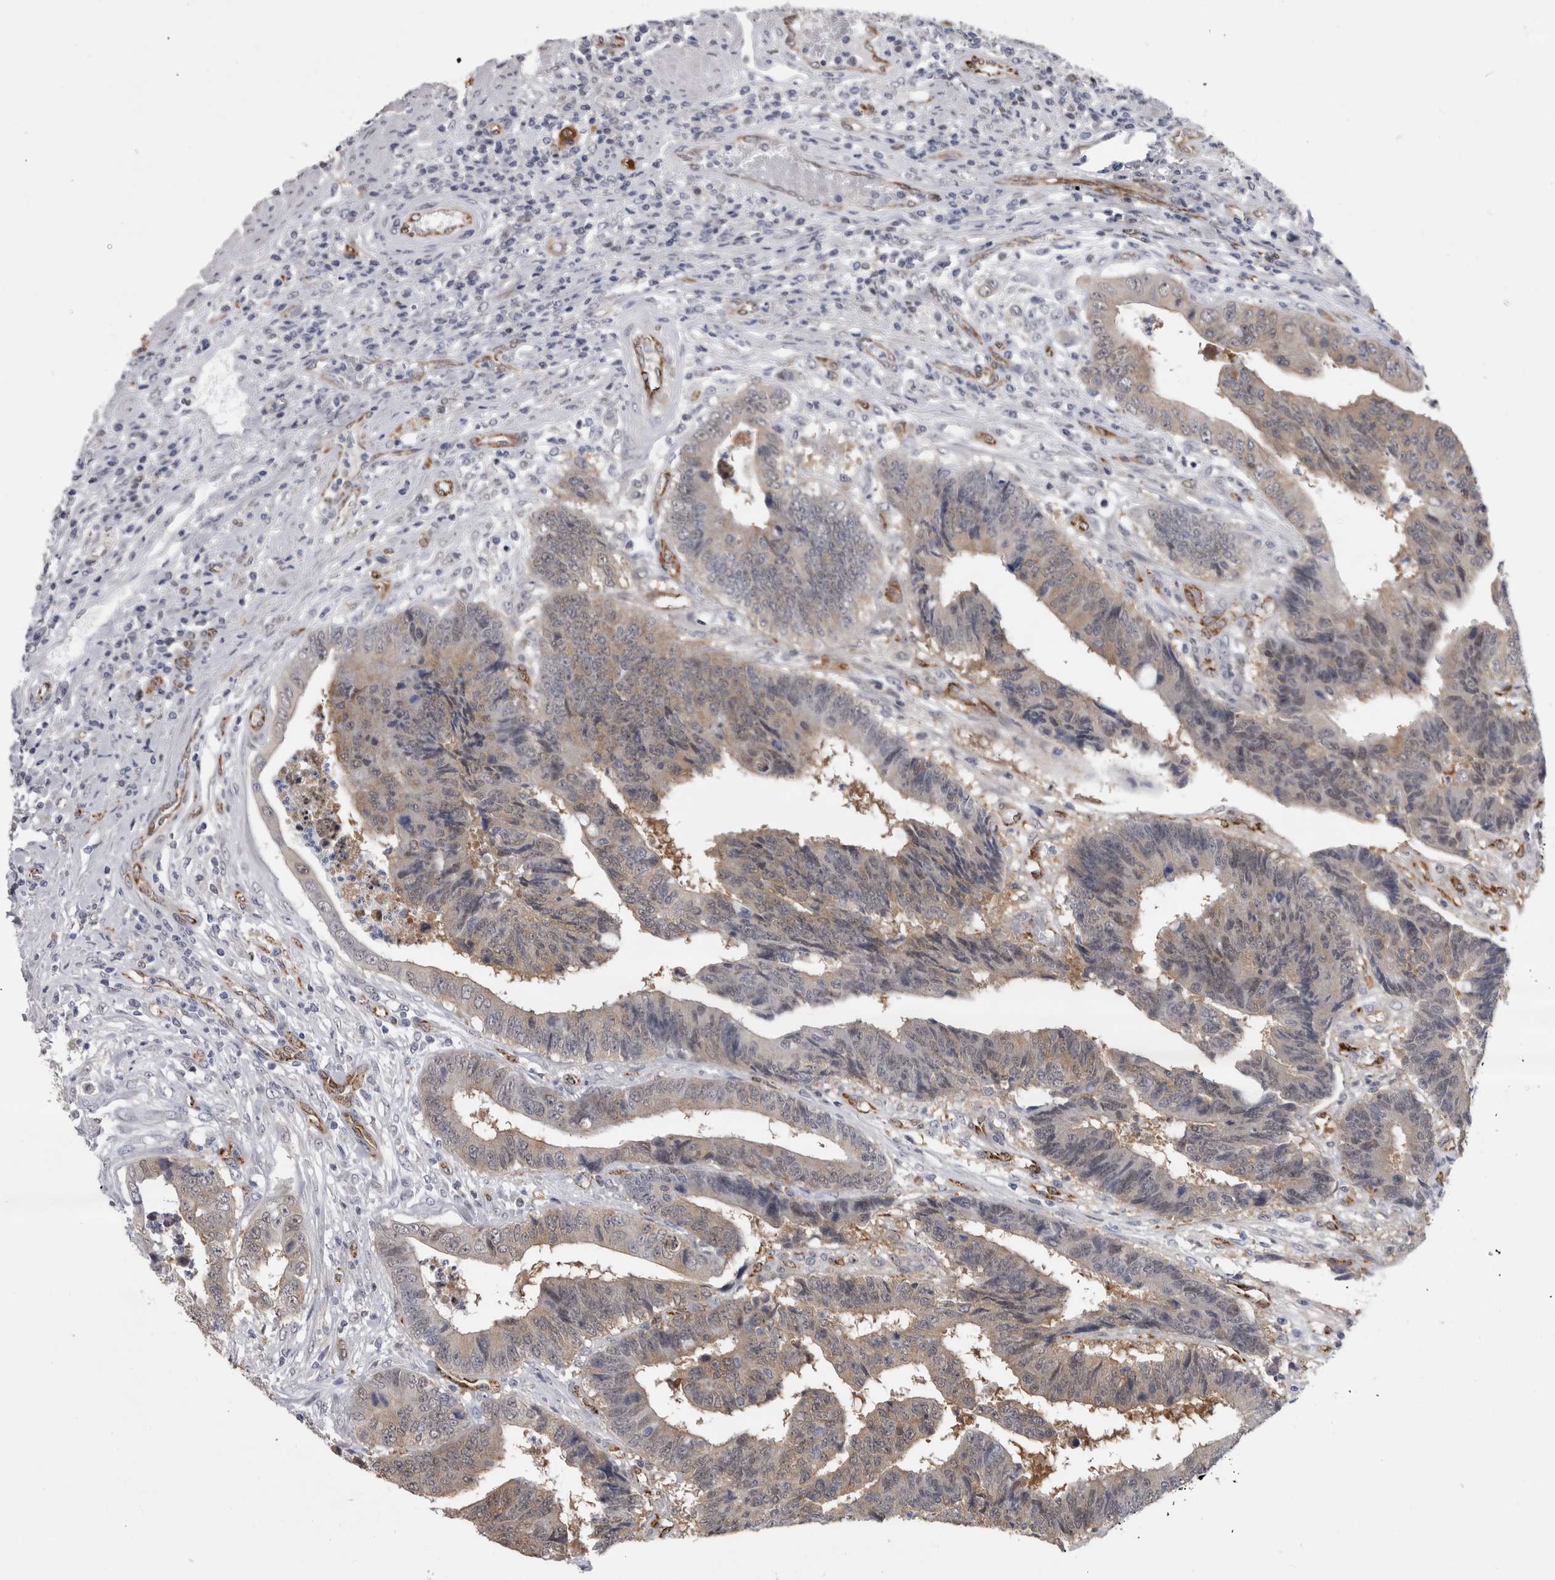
{"staining": {"intensity": "weak", "quantity": "<25%", "location": "cytoplasmic/membranous"}, "tissue": "colorectal cancer", "cell_type": "Tumor cells", "image_type": "cancer", "snomed": [{"axis": "morphology", "description": "Adenocarcinoma, NOS"}, {"axis": "topography", "description": "Rectum"}], "caption": "Colorectal cancer (adenocarcinoma) stained for a protein using immunohistochemistry (IHC) displays no positivity tumor cells.", "gene": "ACOT7", "patient": {"sex": "male", "age": 84}}